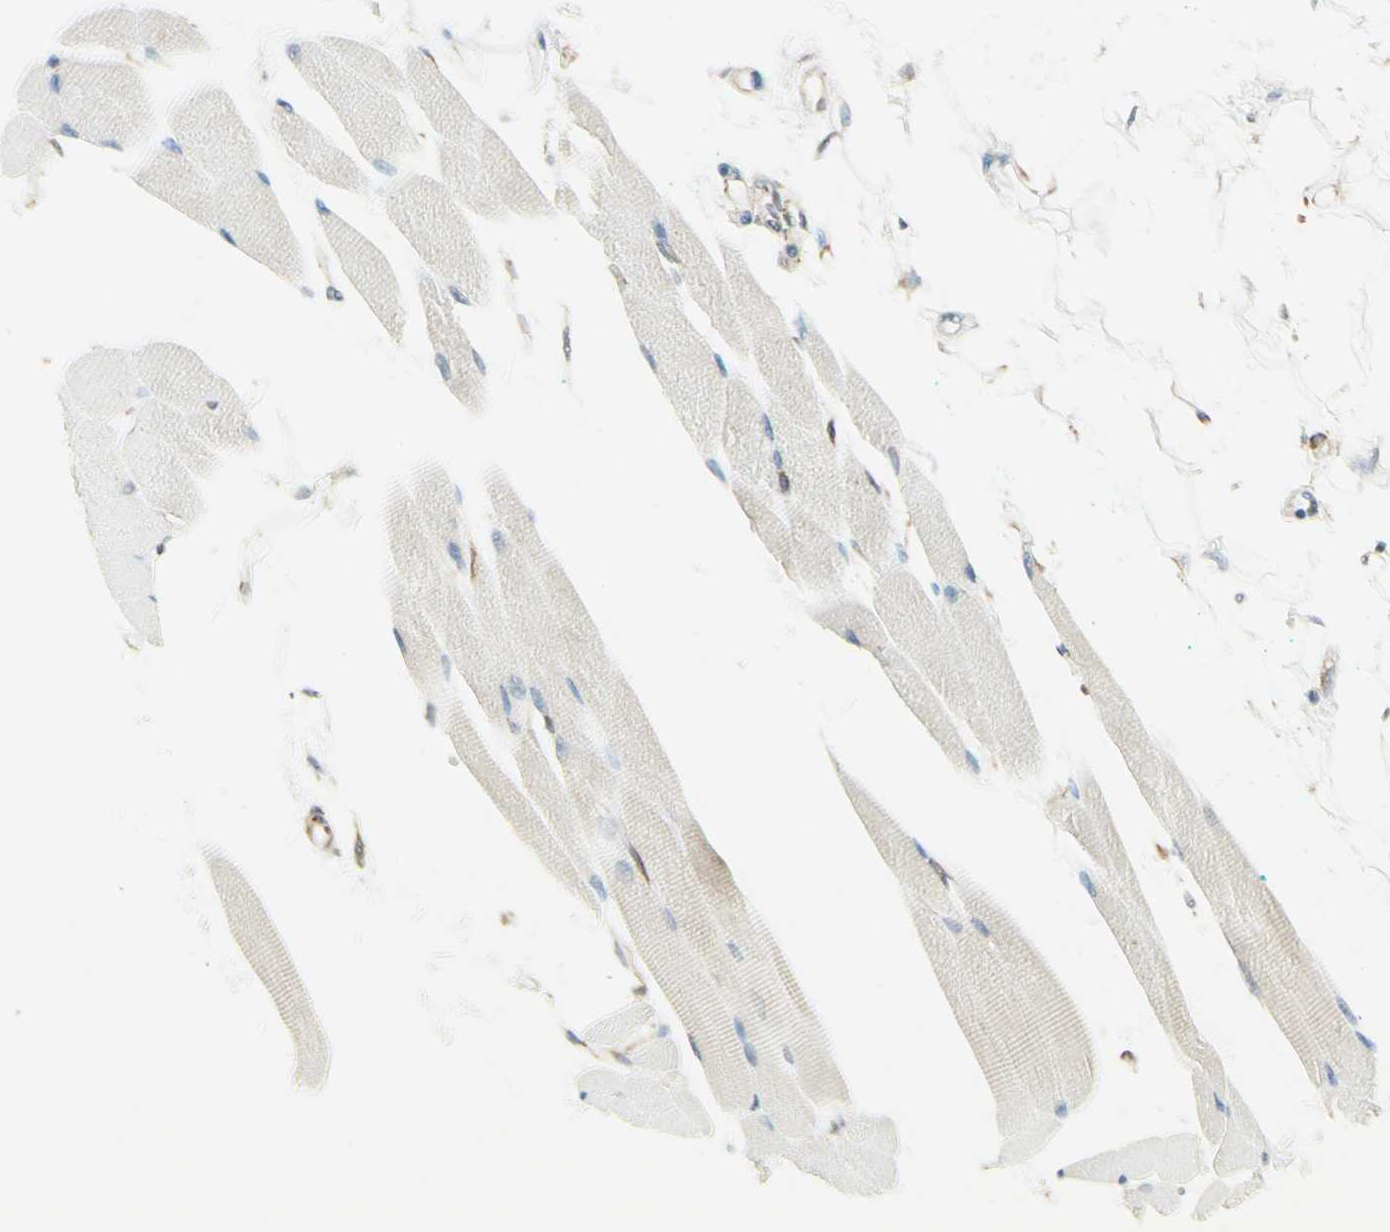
{"staining": {"intensity": "negative", "quantity": "none", "location": "none"}, "tissue": "skeletal muscle", "cell_type": "Myocytes", "image_type": "normal", "snomed": [{"axis": "morphology", "description": "Normal tissue, NOS"}, {"axis": "topography", "description": "Skeletal muscle"}, {"axis": "topography", "description": "Oral tissue"}, {"axis": "topography", "description": "Peripheral nerve tissue"}], "caption": "Myocytes are negative for protein expression in unremarkable human skeletal muscle. Nuclei are stained in blue.", "gene": "MAP1B", "patient": {"sex": "female", "age": 84}}